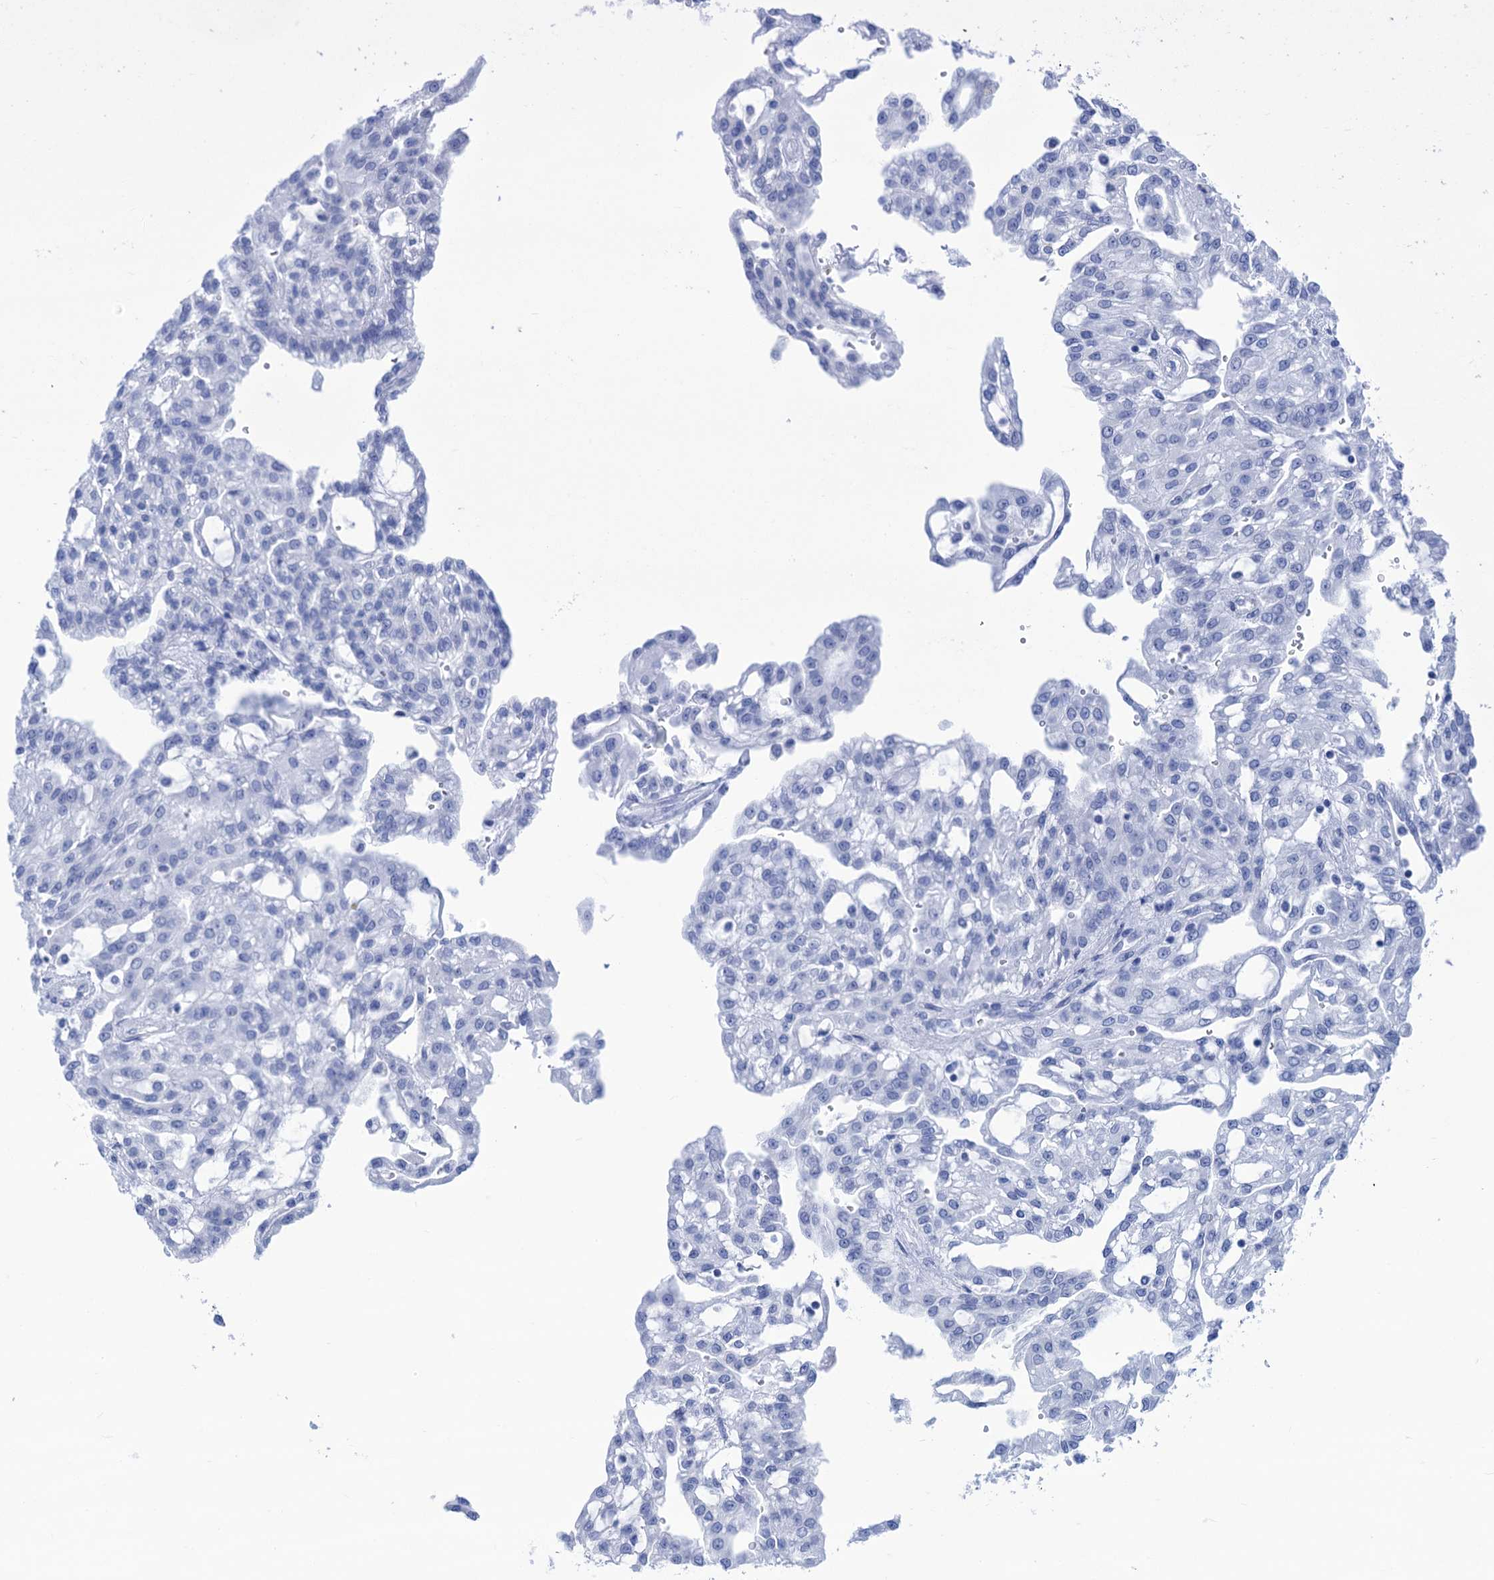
{"staining": {"intensity": "negative", "quantity": "none", "location": "none"}, "tissue": "renal cancer", "cell_type": "Tumor cells", "image_type": "cancer", "snomed": [{"axis": "morphology", "description": "Adenocarcinoma, NOS"}, {"axis": "topography", "description": "Kidney"}], "caption": "High magnification brightfield microscopy of adenocarcinoma (renal) stained with DAB (3,3'-diaminobenzidine) (brown) and counterstained with hematoxylin (blue): tumor cells show no significant positivity.", "gene": "CABYR", "patient": {"sex": "male", "age": 63}}